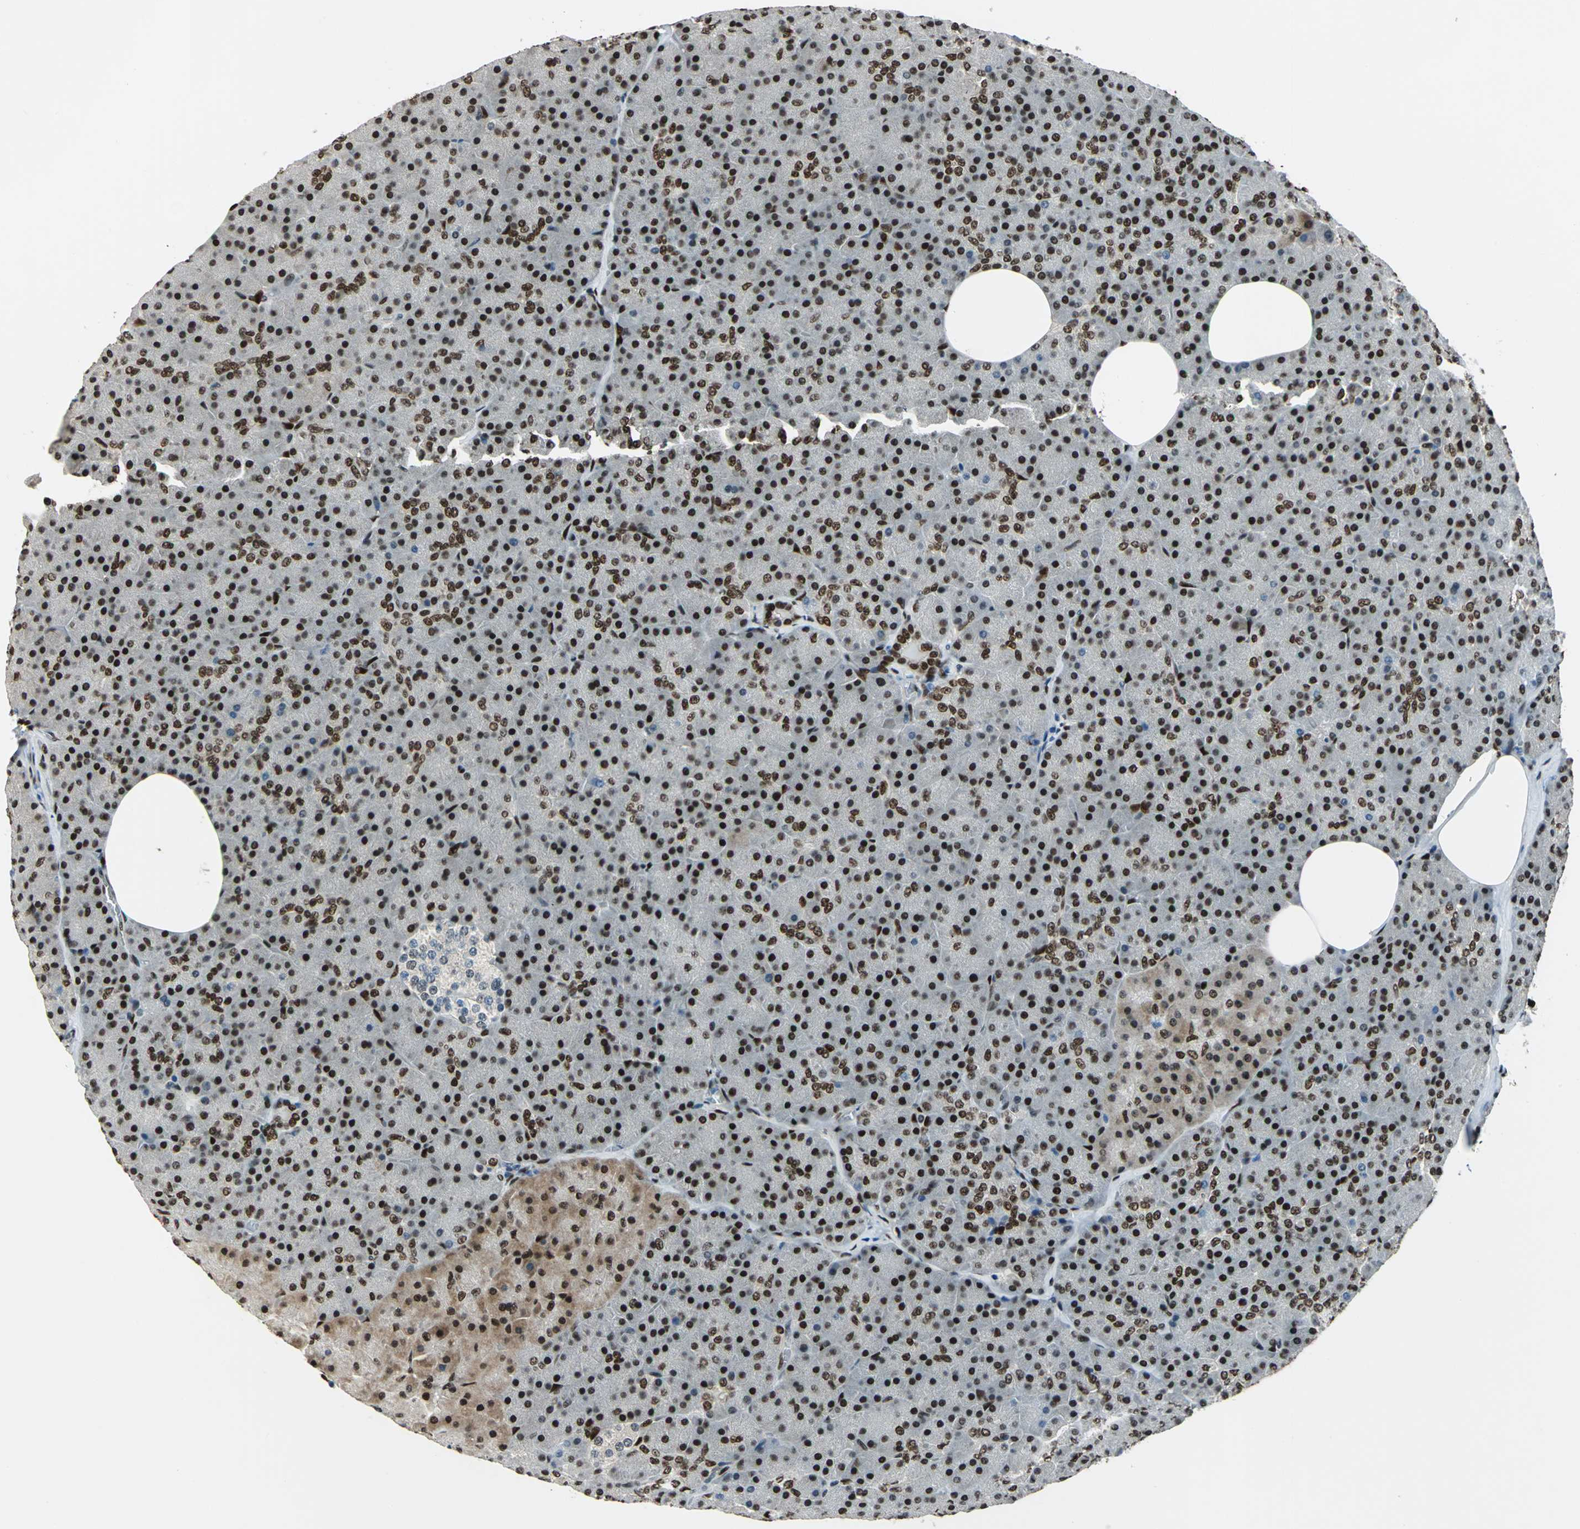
{"staining": {"intensity": "strong", "quantity": ">75%", "location": "cytoplasmic/membranous,nuclear"}, "tissue": "pancreas", "cell_type": "Exocrine glandular cells", "image_type": "normal", "snomed": [{"axis": "morphology", "description": "Normal tissue, NOS"}, {"axis": "topography", "description": "Pancreas"}], "caption": "This photomicrograph displays immunohistochemistry (IHC) staining of benign human pancreas, with high strong cytoplasmic/membranous,nuclear staining in approximately >75% of exocrine glandular cells.", "gene": "NFIA", "patient": {"sex": "female", "age": 35}}